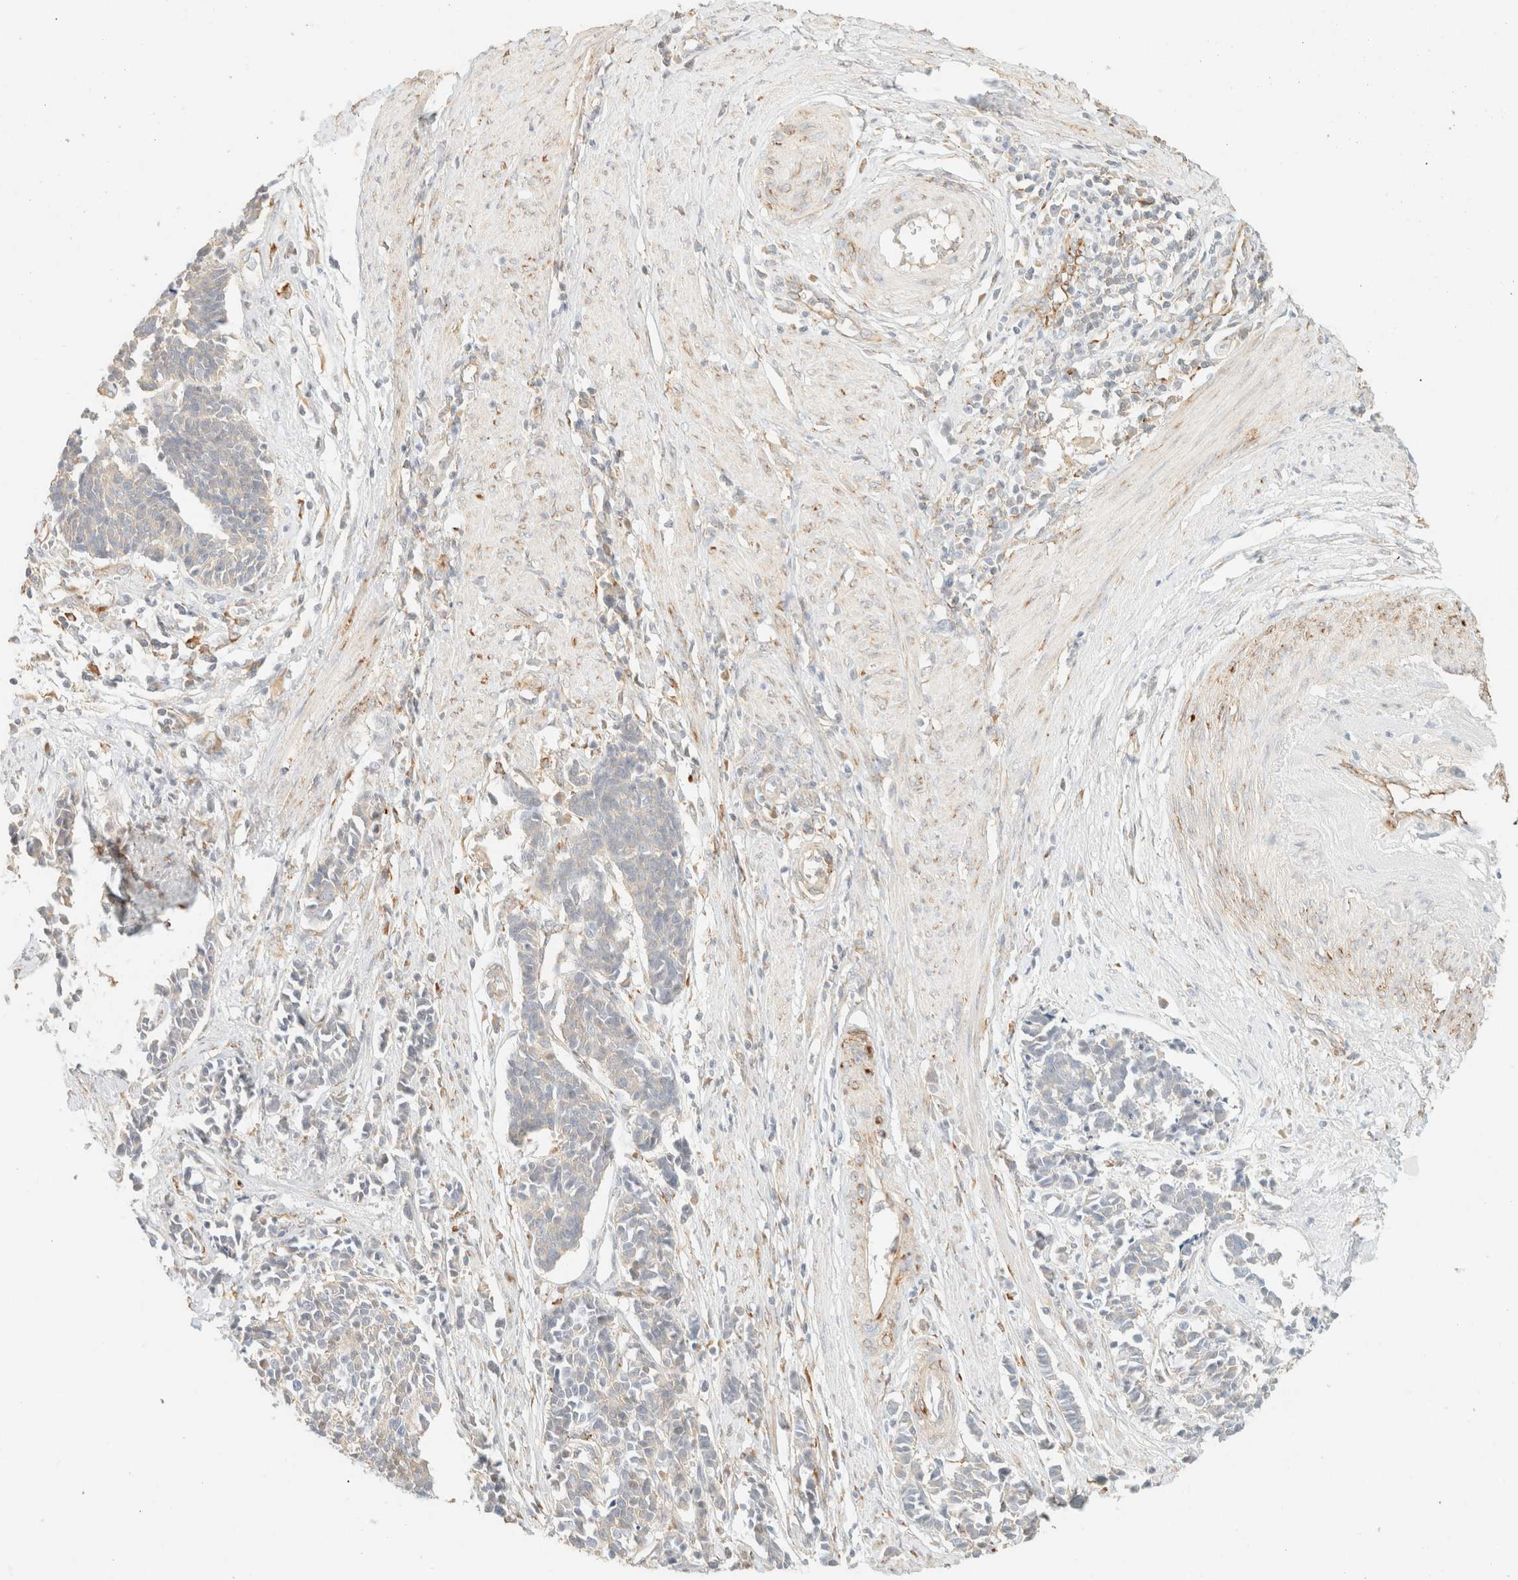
{"staining": {"intensity": "negative", "quantity": "none", "location": "none"}, "tissue": "cervical cancer", "cell_type": "Tumor cells", "image_type": "cancer", "snomed": [{"axis": "morphology", "description": "Normal tissue, NOS"}, {"axis": "morphology", "description": "Squamous cell carcinoma, NOS"}, {"axis": "topography", "description": "Cervix"}], "caption": "The immunohistochemistry histopathology image has no significant staining in tumor cells of cervical cancer (squamous cell carcinoma) tissue.", "gene": "SPARCL1", "patient": {"sex": "female", "age": 35}}